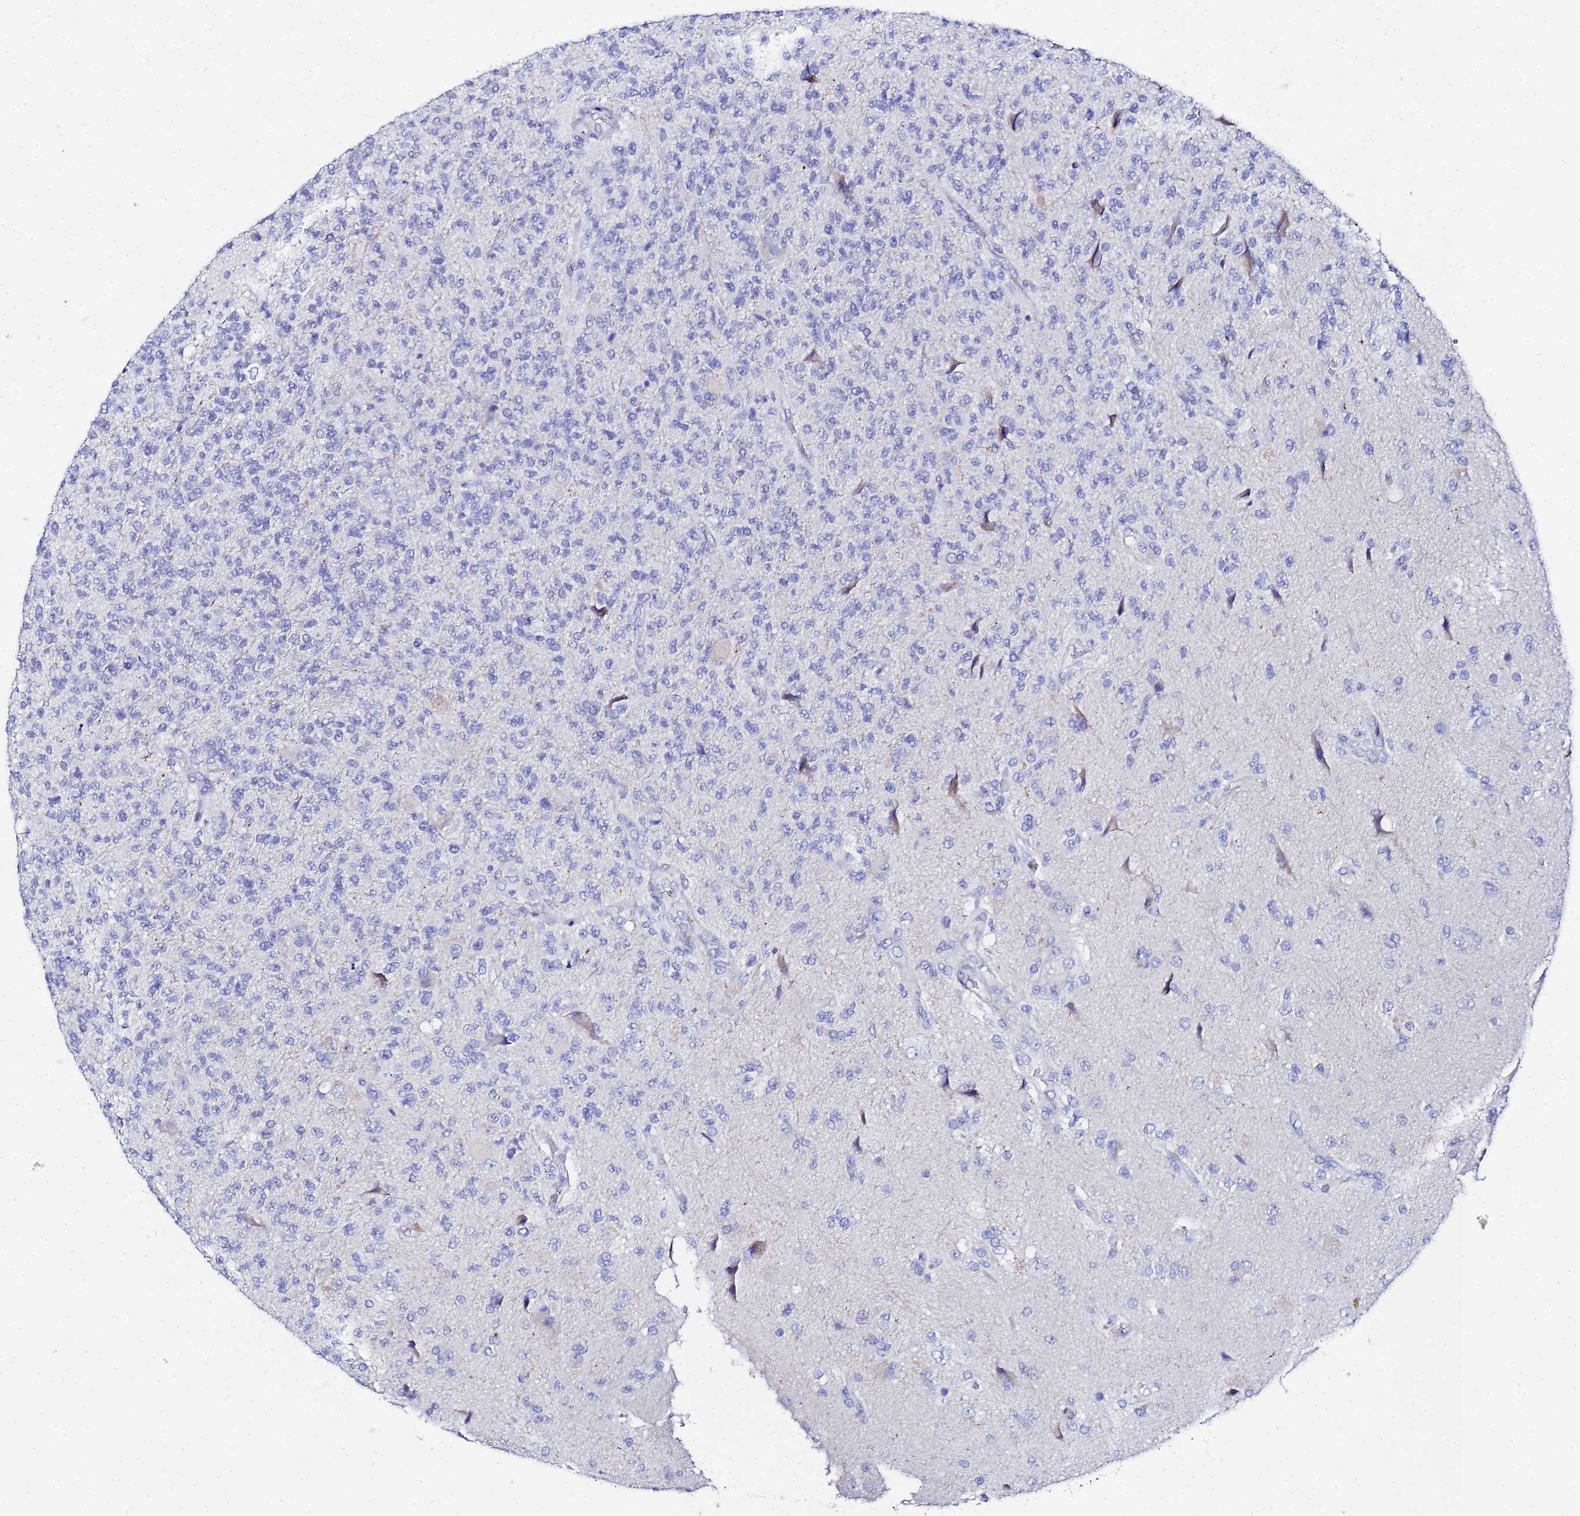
{"staining": {"intensity": "negative", "quantity": "none", "location": "none"}, "tissue": "glioma", "cell_type": "Tumor cells", "image_type": "cancer", "snomed": [{"axis": "morphology", "description": "Glioma, malignant, High grade"}, {"axis": "topography", "description": "Brain"}], "caption": "High power microscopy micrograph of an immunohistochemistry (IHC) micrograph of glioma, revealing no significant staining in tumor cells. (Stains: DAB immunohistochemistry (IHC) with hematoxylin counter stain, Microscopy: brightfield microscopy at high magnification).", "gene": "ZNF26", "patient": {"sex": "male", "age": 56}}